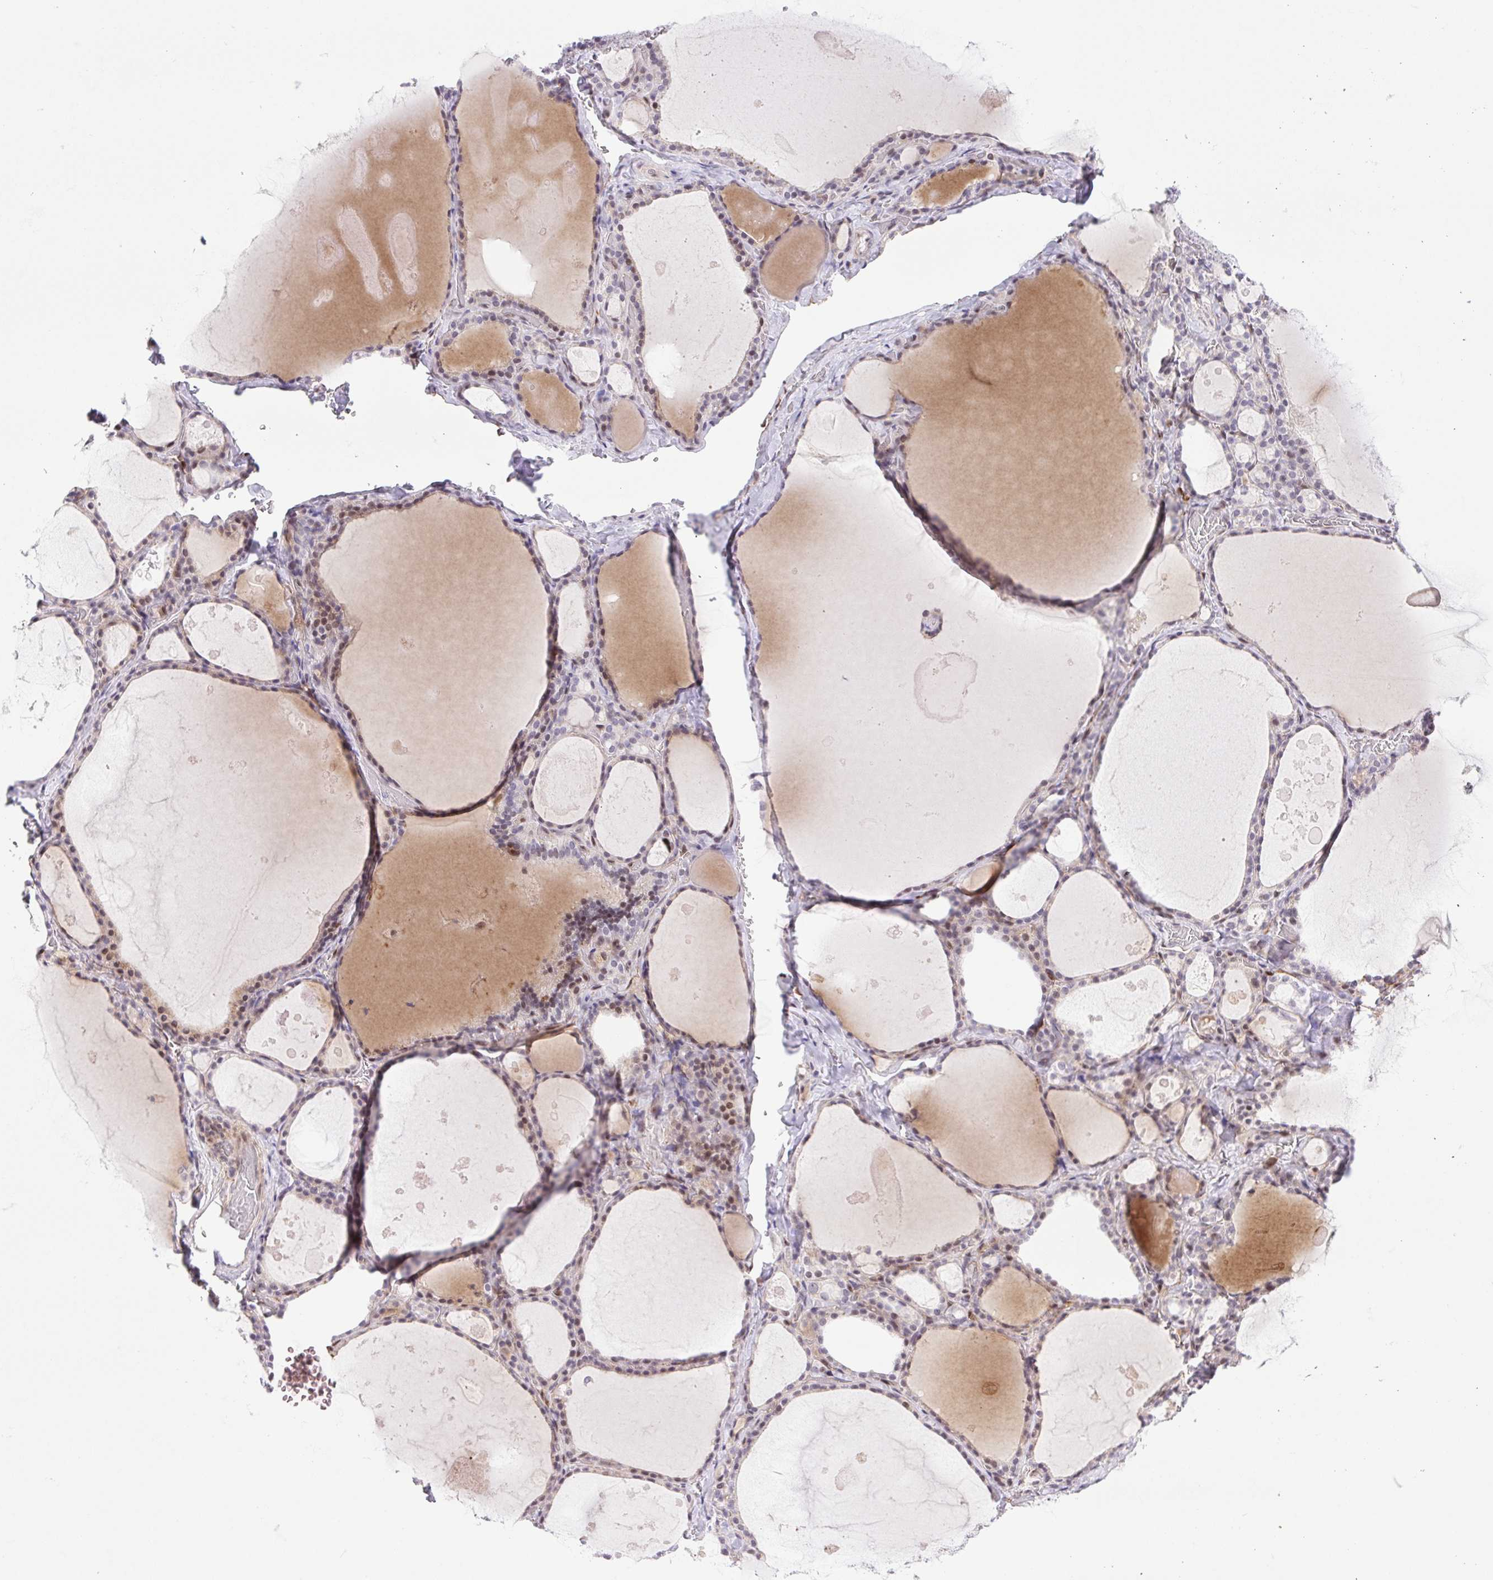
{"staining": {"intensity": "weak", "quantity": "25%-75%", "location": "nuclear"}, "tissue": "thyroid gland", "cell_type": "Glandular cells", "image_type": "normal", "snomed": [{"axis": "morphology", "description": "Normal tissue, NOS"}, {"axis": "topography", "description": "Thyroid gland"}], "caption": "A brown stain highlights weak nuclear expression of a protein in glandular cells of benign human thyroid gland.", "gene": "ERG", "patient": {"sex": "male", "age": 56}}